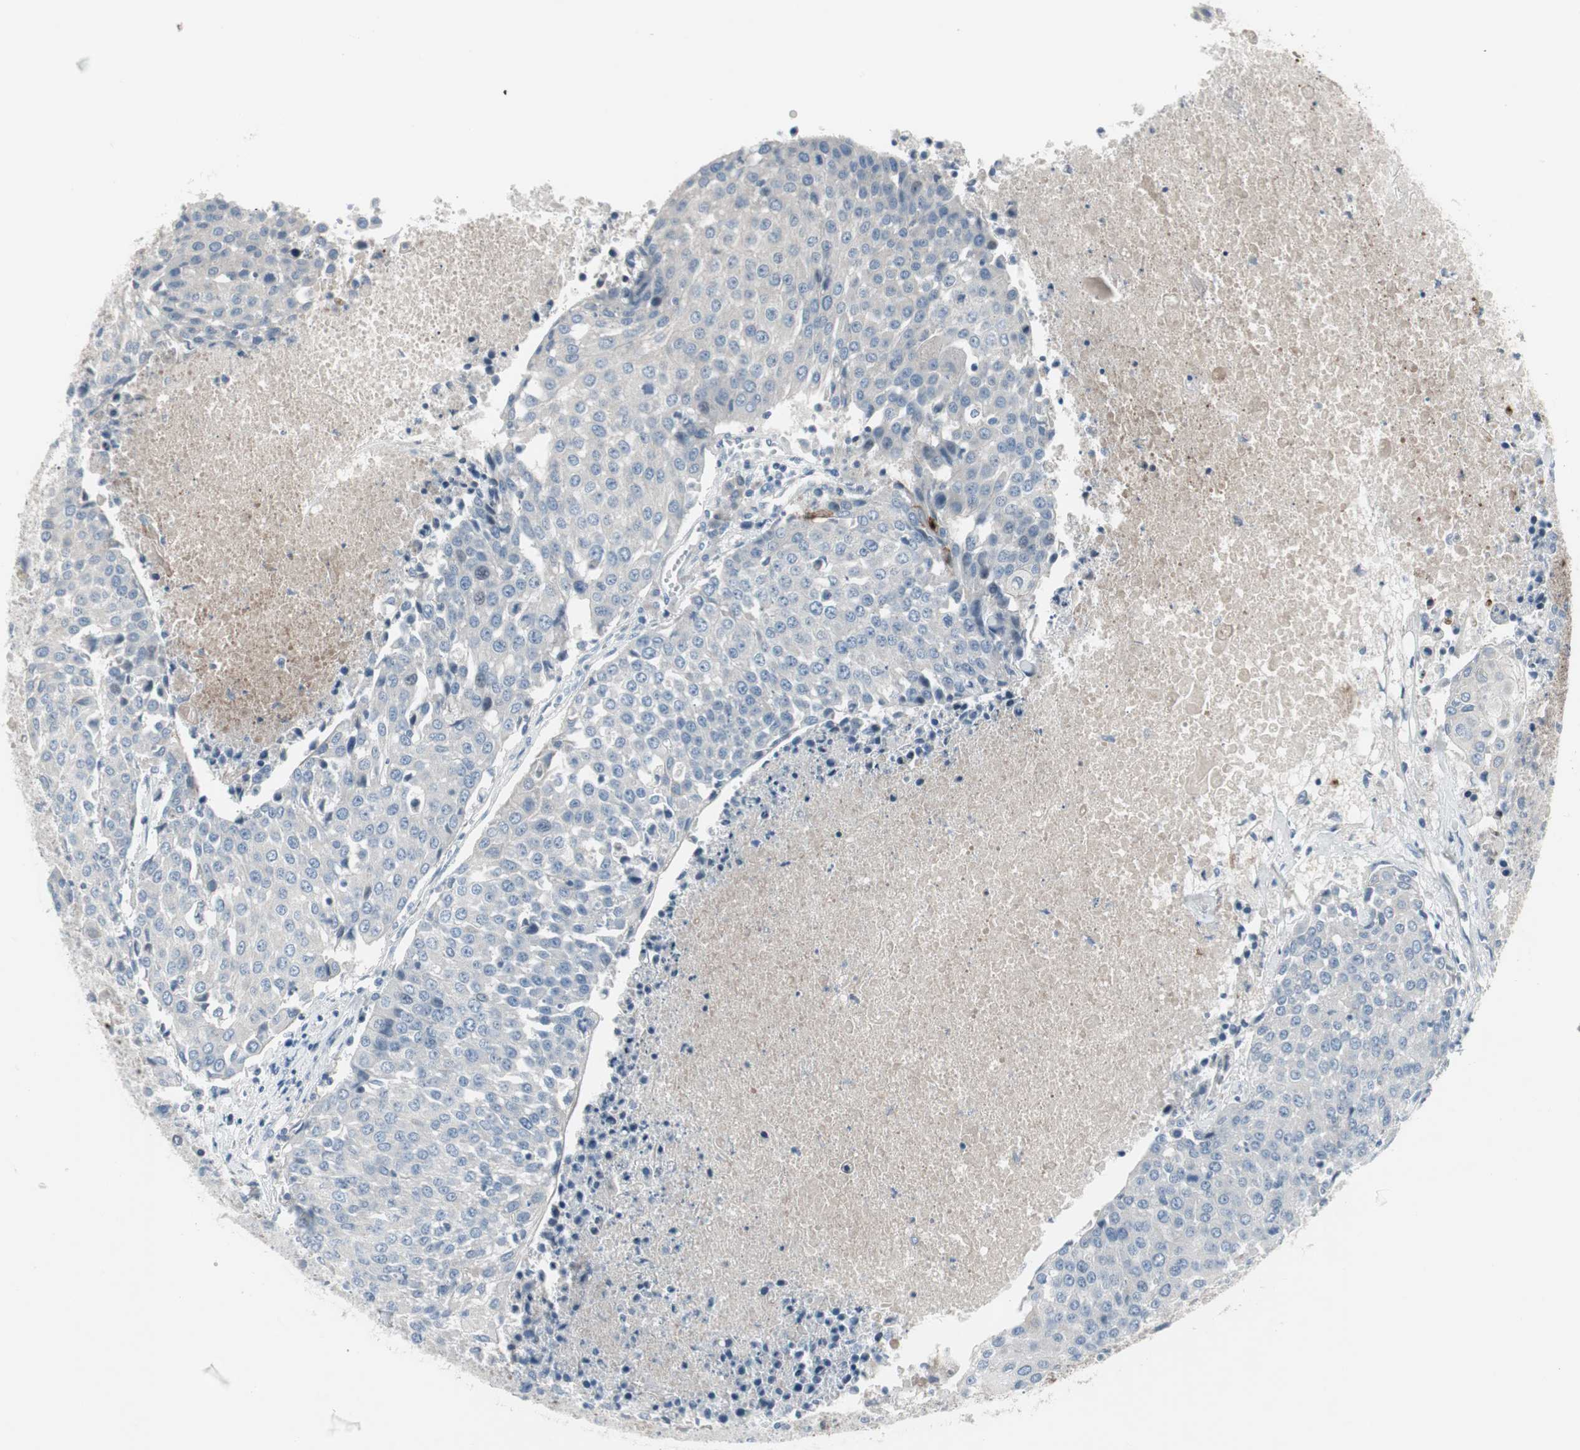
{"staining": {"intensity": "negative", "quantity": "none", "location": "none"}, "tissue": "urothelial cancer", "cell_type": "Tumor cells", "image_type": "cancer", "snomed": [{"axis": "morphology", "description": "Urothelial carcinoma, High grade"}, {"axis": "topography", "description": "Urinary bladder"}], "caption": "Histopathology image shows no protein positivity in tumor cells of high-grade urothelial carcinoma tissue.", "gene": "PIGR", "patient": {"sex": "female", "age": 85}}